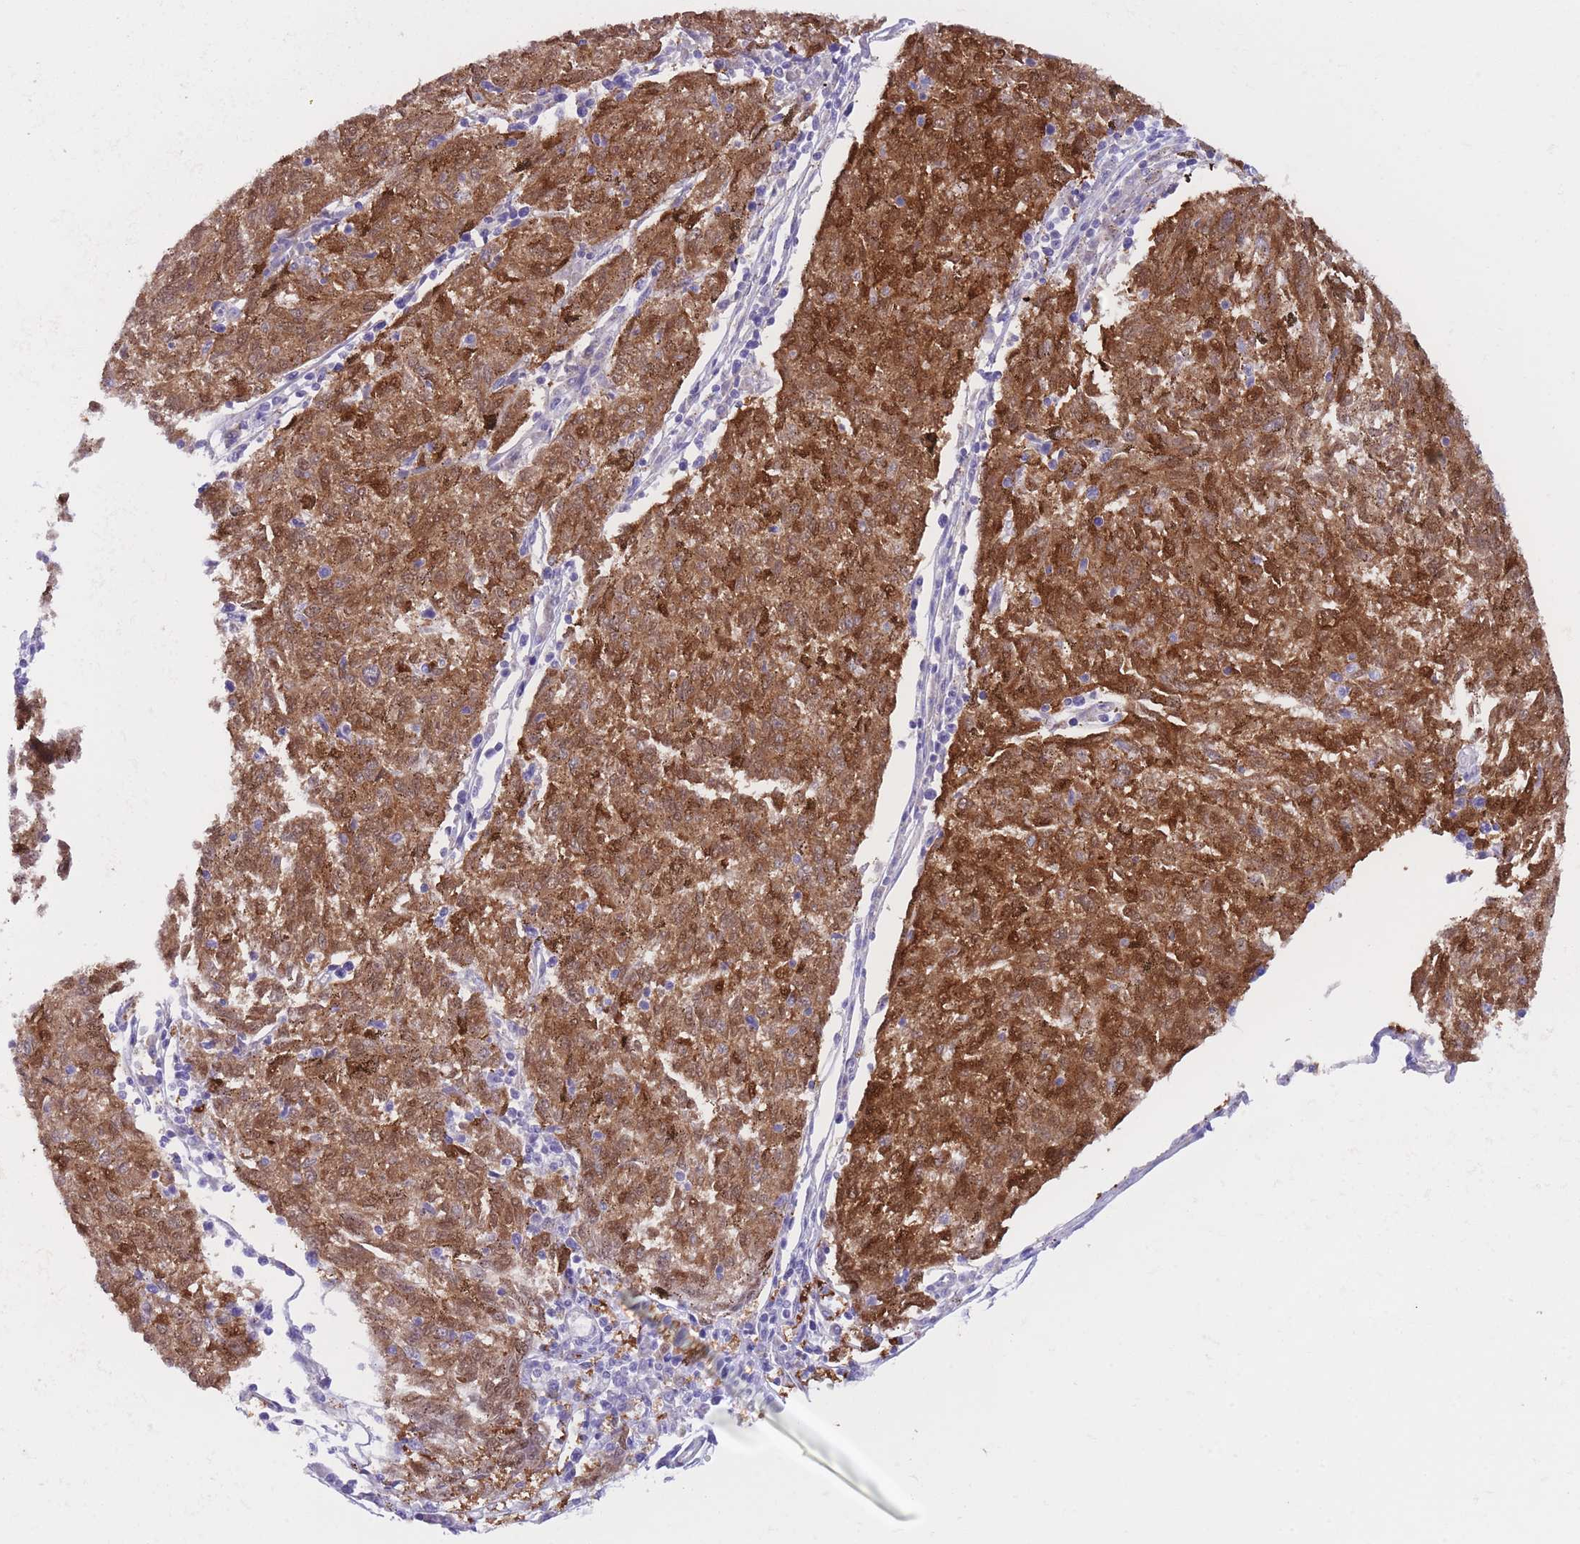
{"staining": {"intensity": "moderate", "quantity": ">75%", "location": "cytoplasmic/membranous"}, "tissue": "melanoma", "cell_type": "Tumor cells", "image_type": "cancer", "snomed": [{"axis": "morphology", "description": "Malignant melanoma, NOS"}, {"axis": "topography", "description": "Skin"}], "caption": "Approximately >75% of tumor cells in human melanoma show moderate cytoplasmic/membranous protein positivity as visualized by brown immunohistochemical staining.", "gene": "QTRT1", "patient": {"sex": "female", "age": 72}}